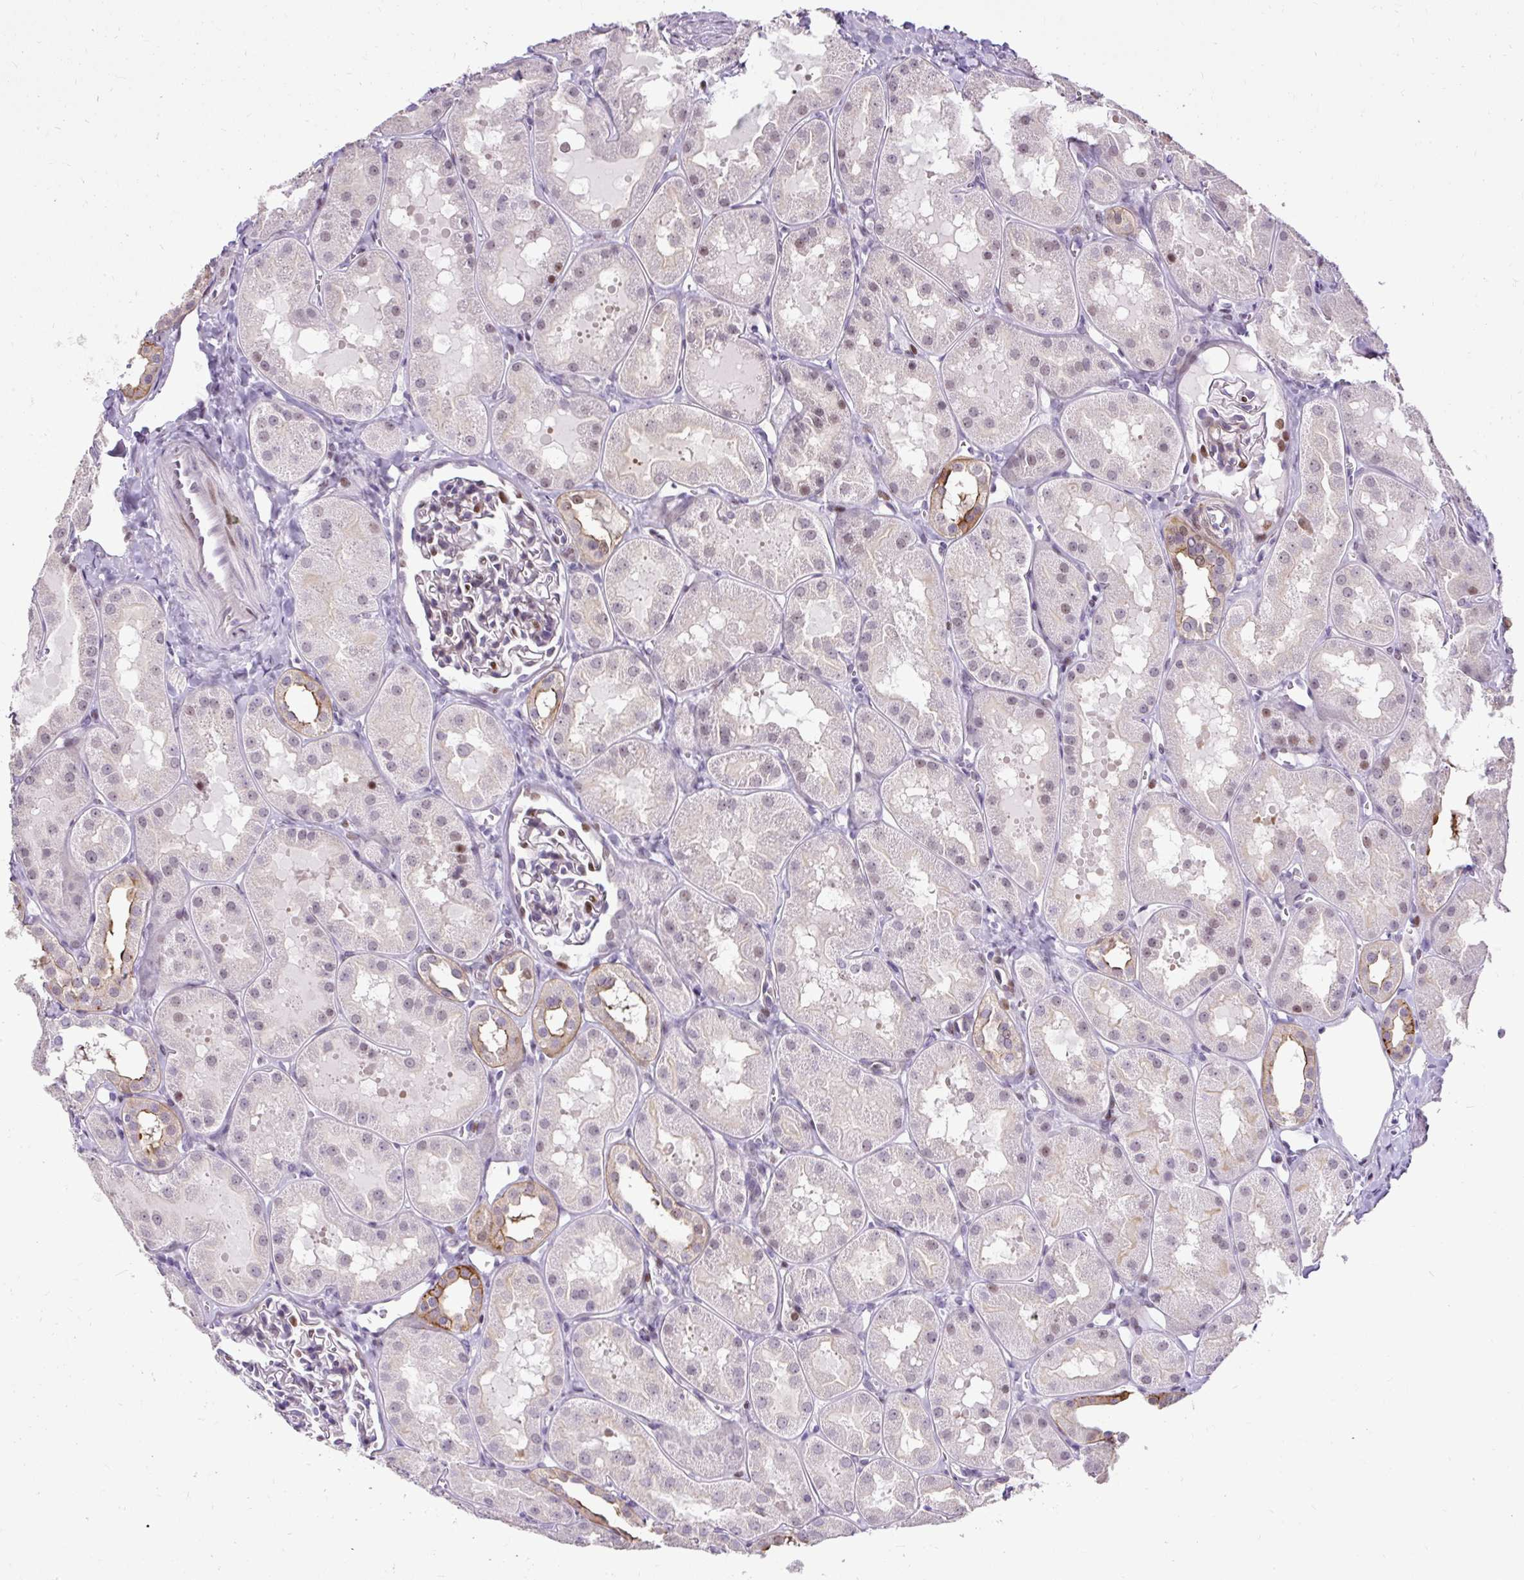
{"staining": {"intensity": "moderate", "quantity": "<25%", "location": "nuclear"}, "tissue": "kidney", "cell_type": "Cells in glomeruli", "image_type": "normal", "snomed": [{"axis": "morphology", "description": "Normal tissue, NOS"}, {"axis": "topography", "description": "Kidney"}, {"axis": "topography", "description": "Urinary bladder"}], "caption": "Immunohistochemical staining of normal human kidney shows low levels of moderate nuclear positivity in approximately <25% of cells in glomeruli.", "gene": "ARHGEF18", "patient": {"sex": "male", "age": 16}}